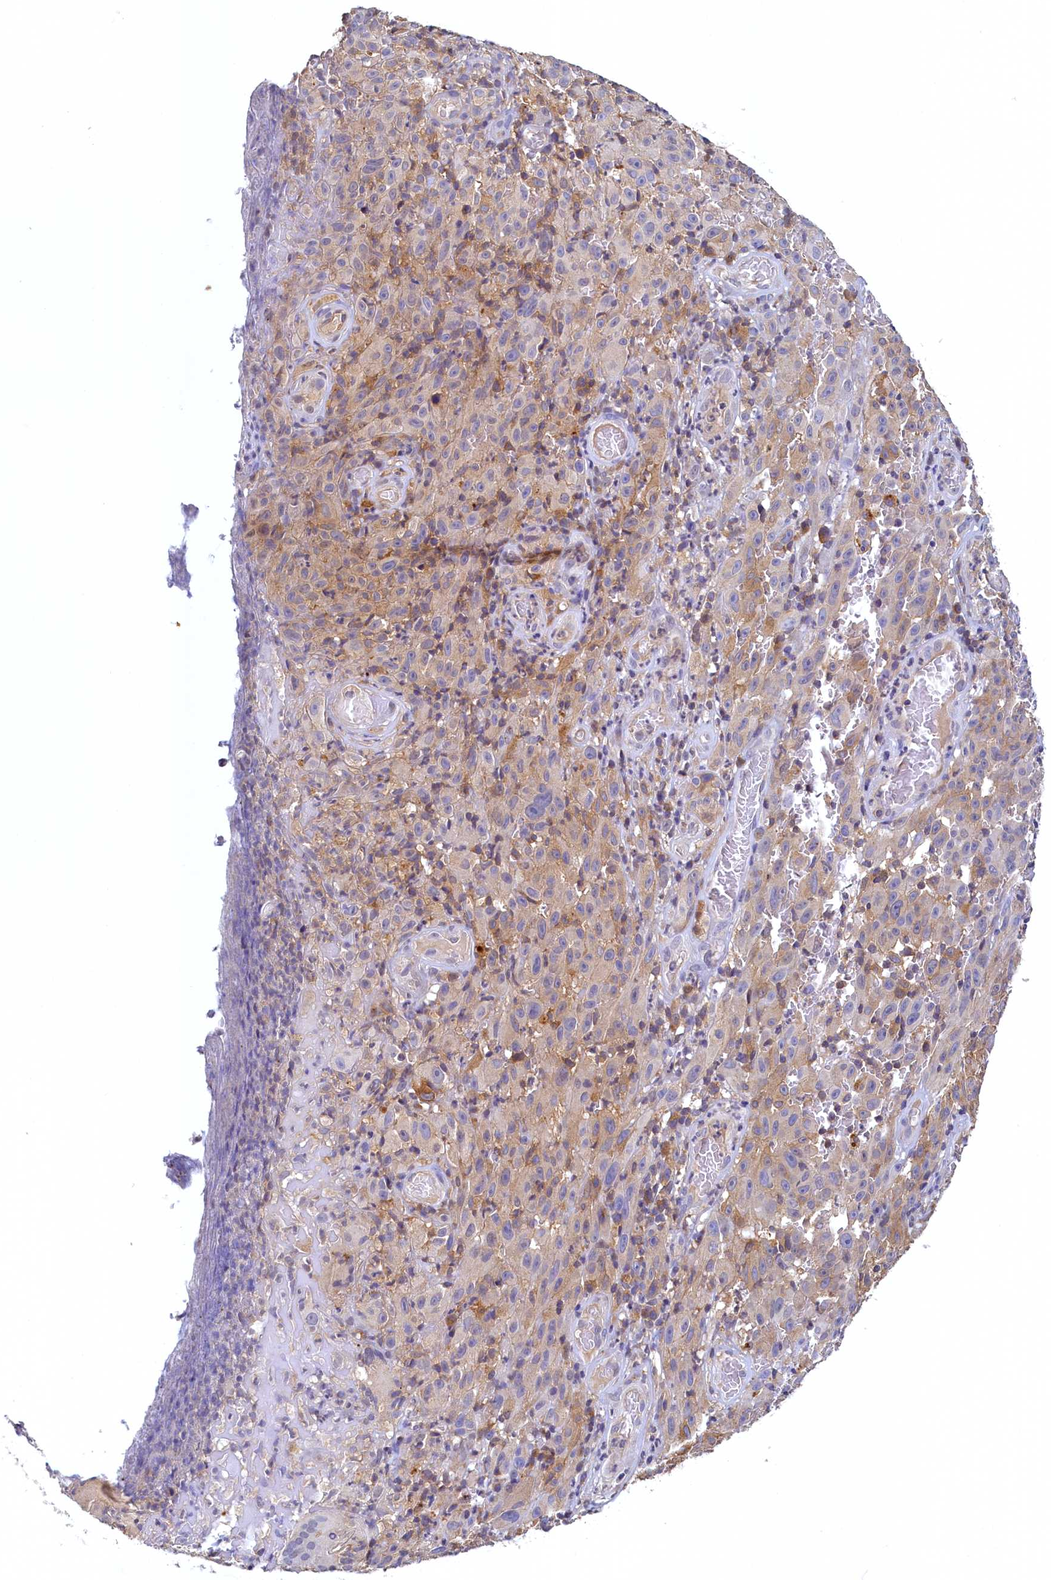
{"staining": {"intensity": "weak", "quantity": "<25%", "location": "cytoplasmic/membranous"}, "tissue": "melanoma", "cell_type": "Tumor cells", "image_type": "cancer", "snomed": [{"axis": "morphology", "description": "Malignant melanoma, NOS"}, {"axis": "topography", "description": "Skin"}], "caption": "This histopathology image is of malignant melanoma stained with immunohistochemistry (IHC) to label a protein in brown with the nuclei are counter-stained blue. There is no staining in tumor cells.", "gene": "PAAF1", "patient": {"sex": "female", "age": 82}}